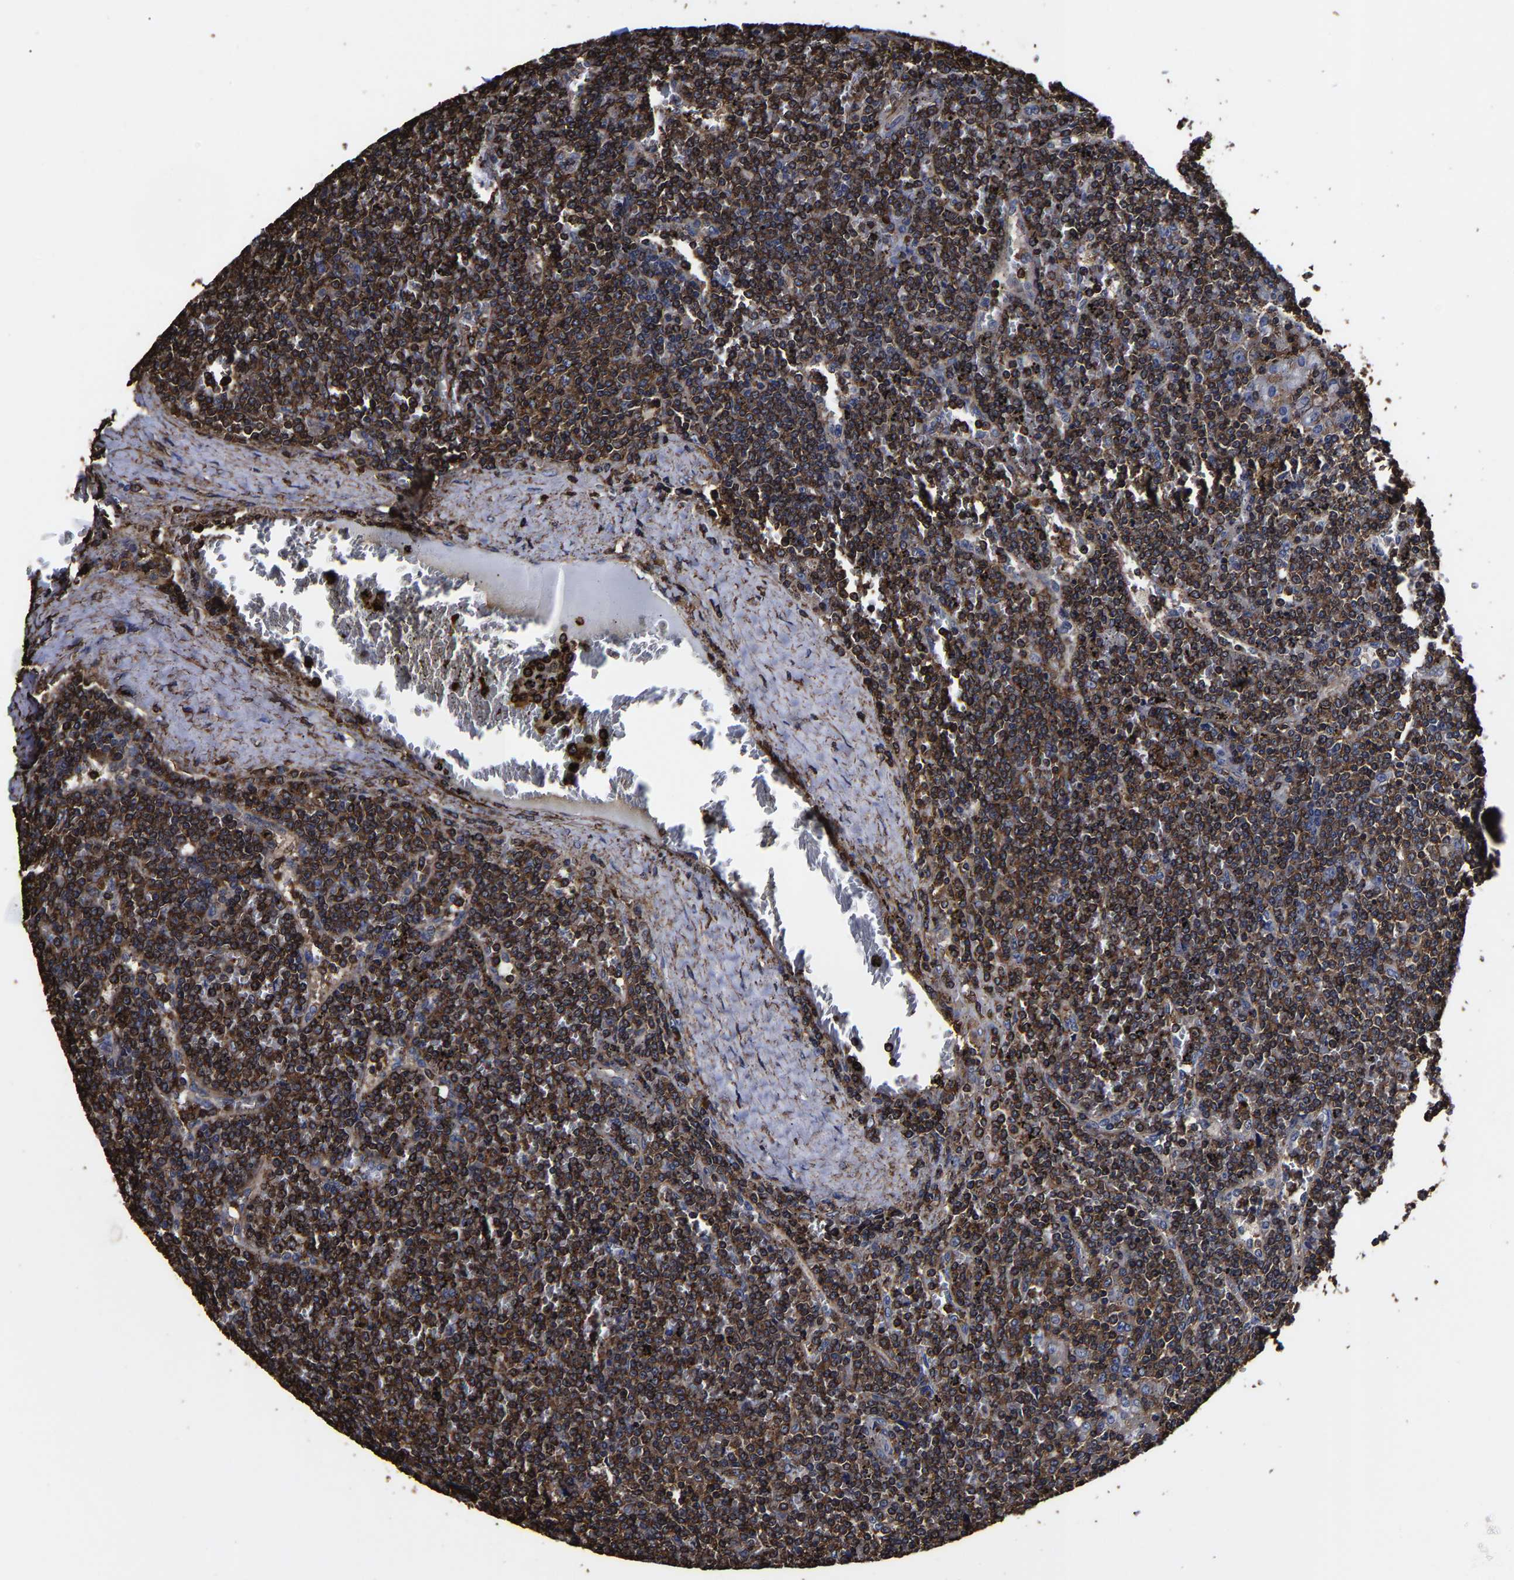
{"staining": {"intensity": "strong", "quantity": ">75%", "location": "cytoplasmic/membranous"}, "tissue": "lymphoma", "cell_type": "Tumor cells", "image_type": "cancer", "snomed": [{"axis": "morphology", "description": "Malignant lymphoma, non-Hodgkin's type, Low grade"}, {"axis": "topography", "description": "Spleen"}], "caption": "Low-grade malignant lymphoma, non-Hodgkin's type stained for a protein shows strong cytoplasmic/membranous positivity in tumor cells.", "gene": "SSH3", "patient": {"sex": "female", "age": 19}}